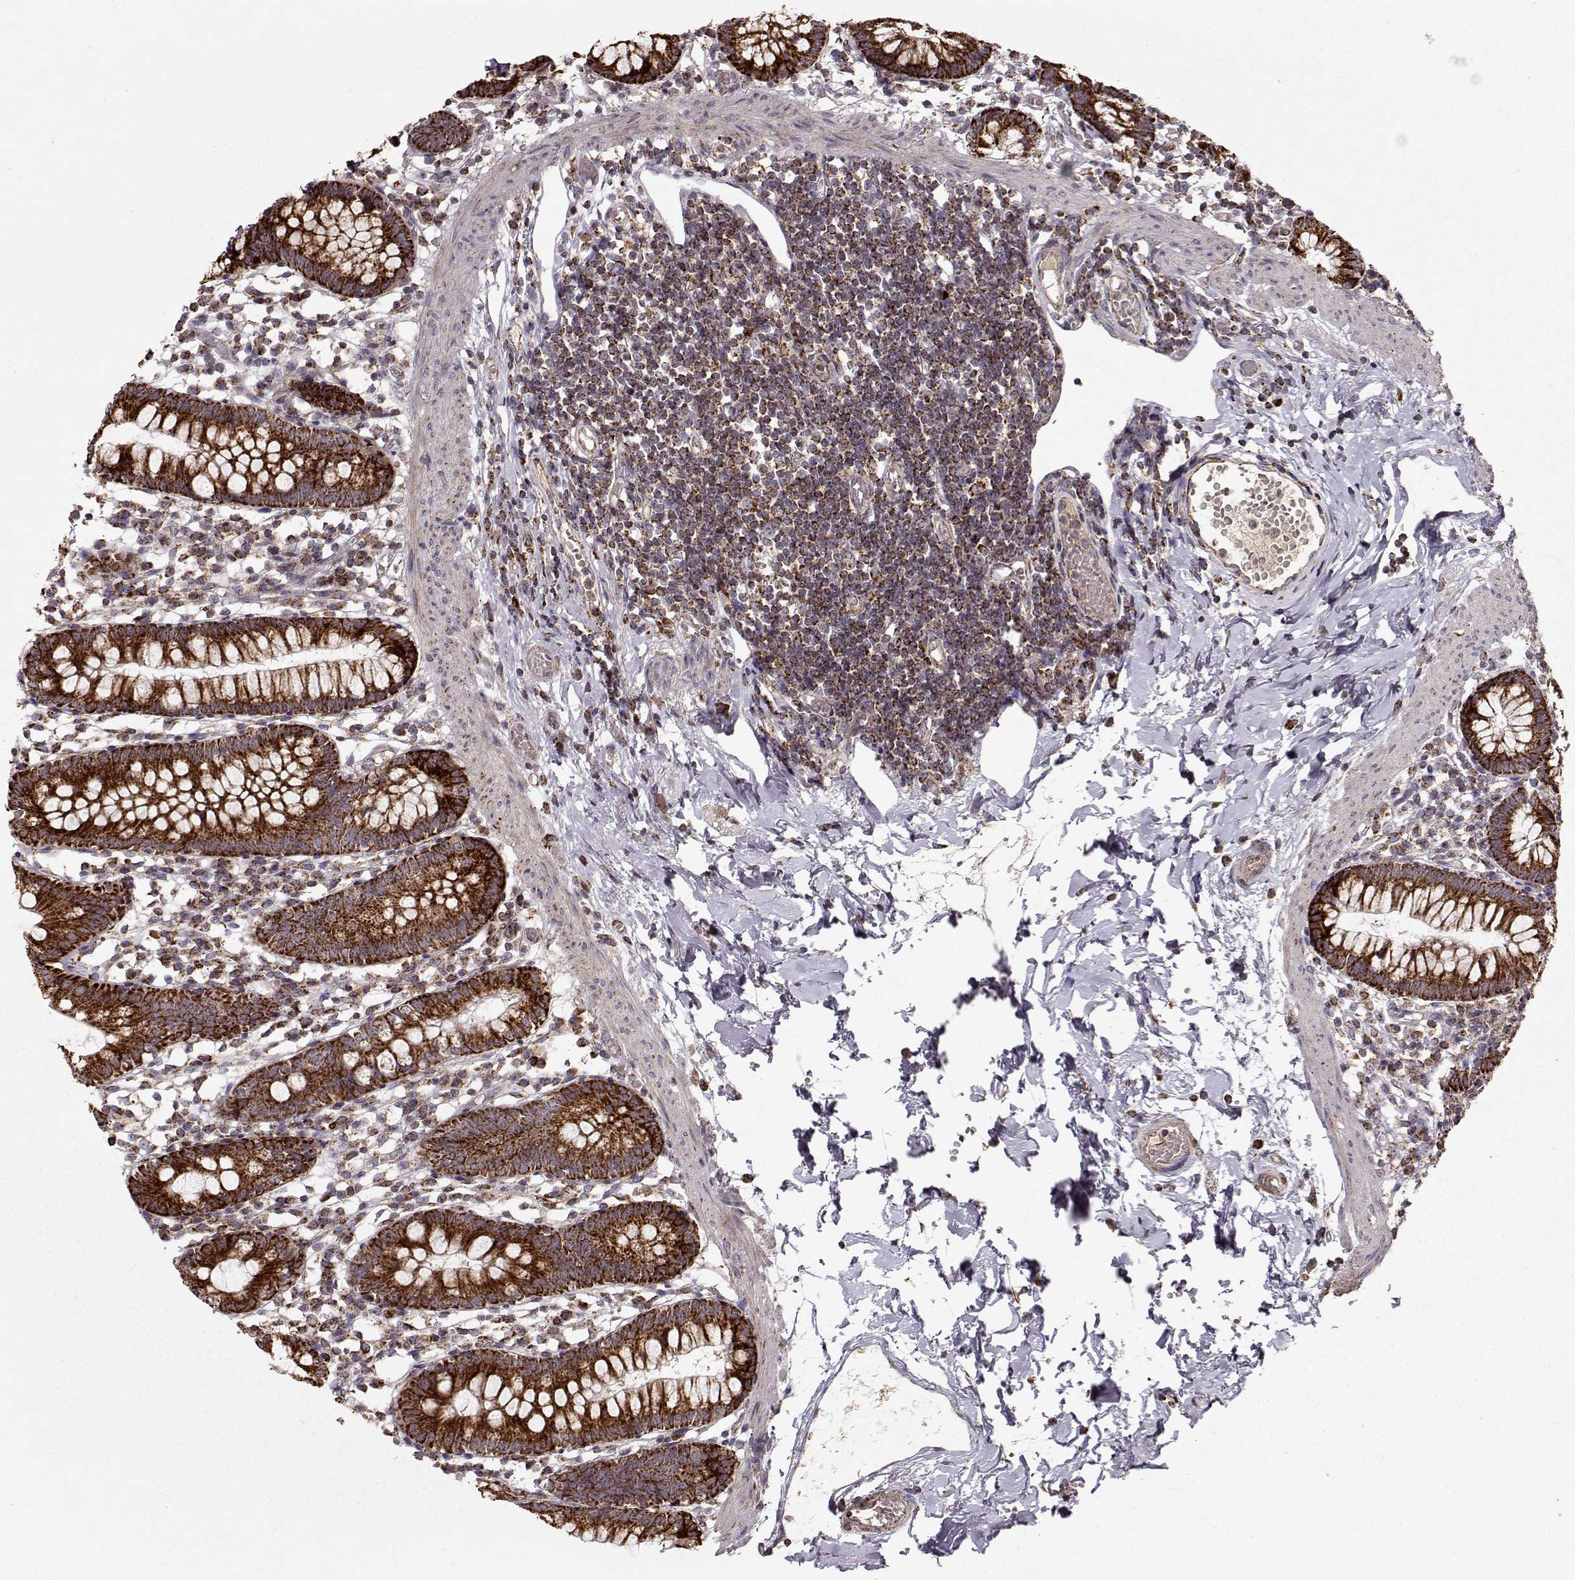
{"staining": {"intensity": "strong", "quantity": ">75%", "location": "cytoplasmic/membranous"}, "tissue": "small intestine", "cell_type": "Glandular cells", "image_type": "normal", "snomed": [{"axis": "morphology", "description": "Normal tissue, NOS"}, {"axis": "topography", "description": "Small intestine"}], "caption": "Immunohistochemistry (IHC) histopathology image of unremarkable human small intestine stained for a protein (brown), which exhibits high levels of strong cytoplasmic/membranous positivity in about >75% of glandular cells.", "gene": "CMTM3", "patient": {"sex": "female", "age": 90}}